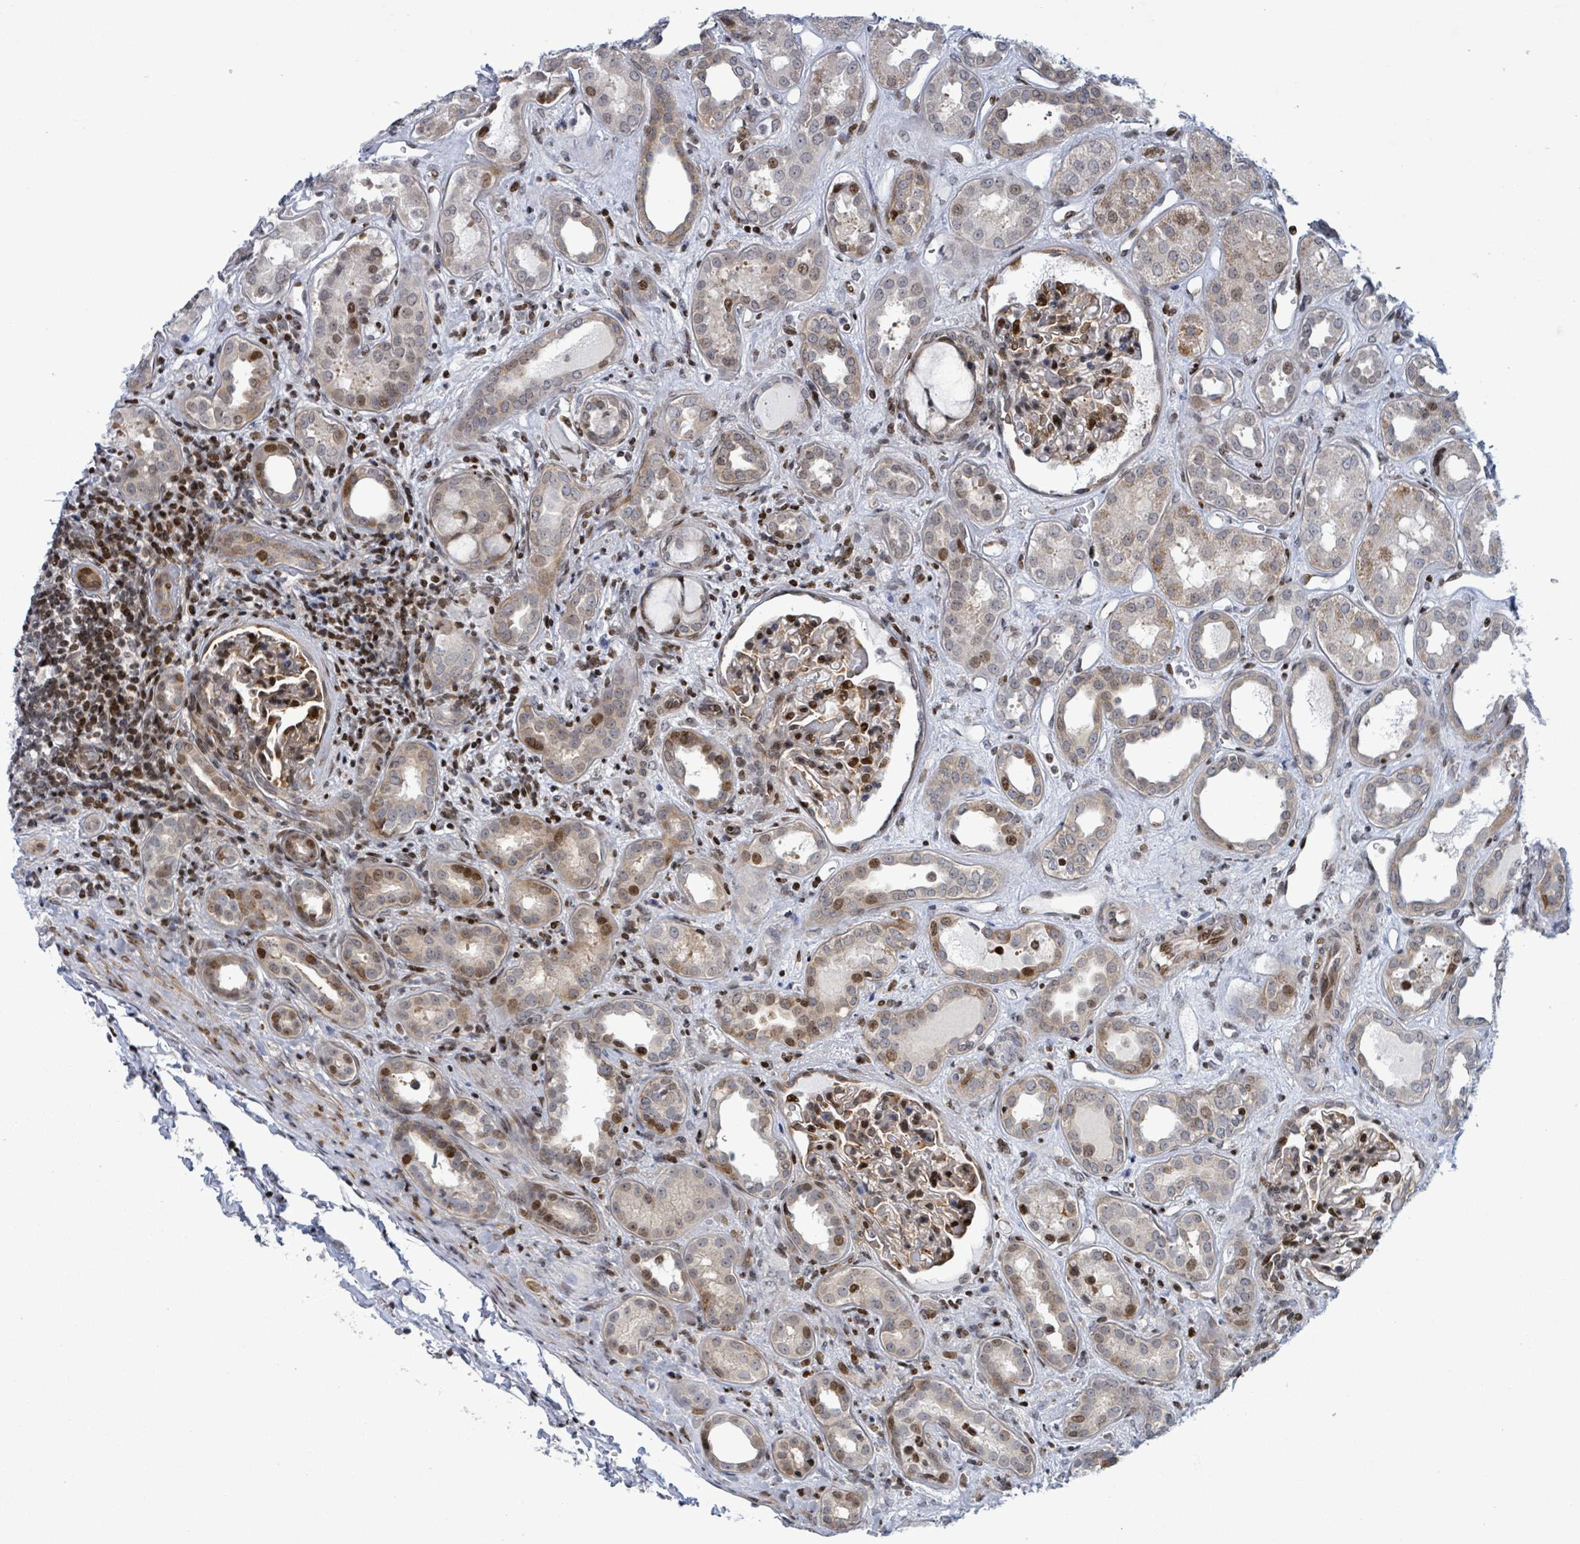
{"staining": {"intensity": "strong", "quantity": ">75%", "location": "nuclear"}, "tissue": "kidney", "cell_type": "Cells in glomeruli", "image_type": "normal", "snomed": [{"axis": "morphology", "description": "Normal tissue, NOS"}, {"axis": "topography", "description": "Kidney"}], "caption": "A histopathology image of kidney stained for a protein reveals strong nuclear brown staining in cells in glomeruli. (DAB (3,3'-diaminobenzidine) IHC, brown staining for protein, blue staining for nuclei).", "gene": "FNDC4", "patient": {"sex": "male", "age": 59}}